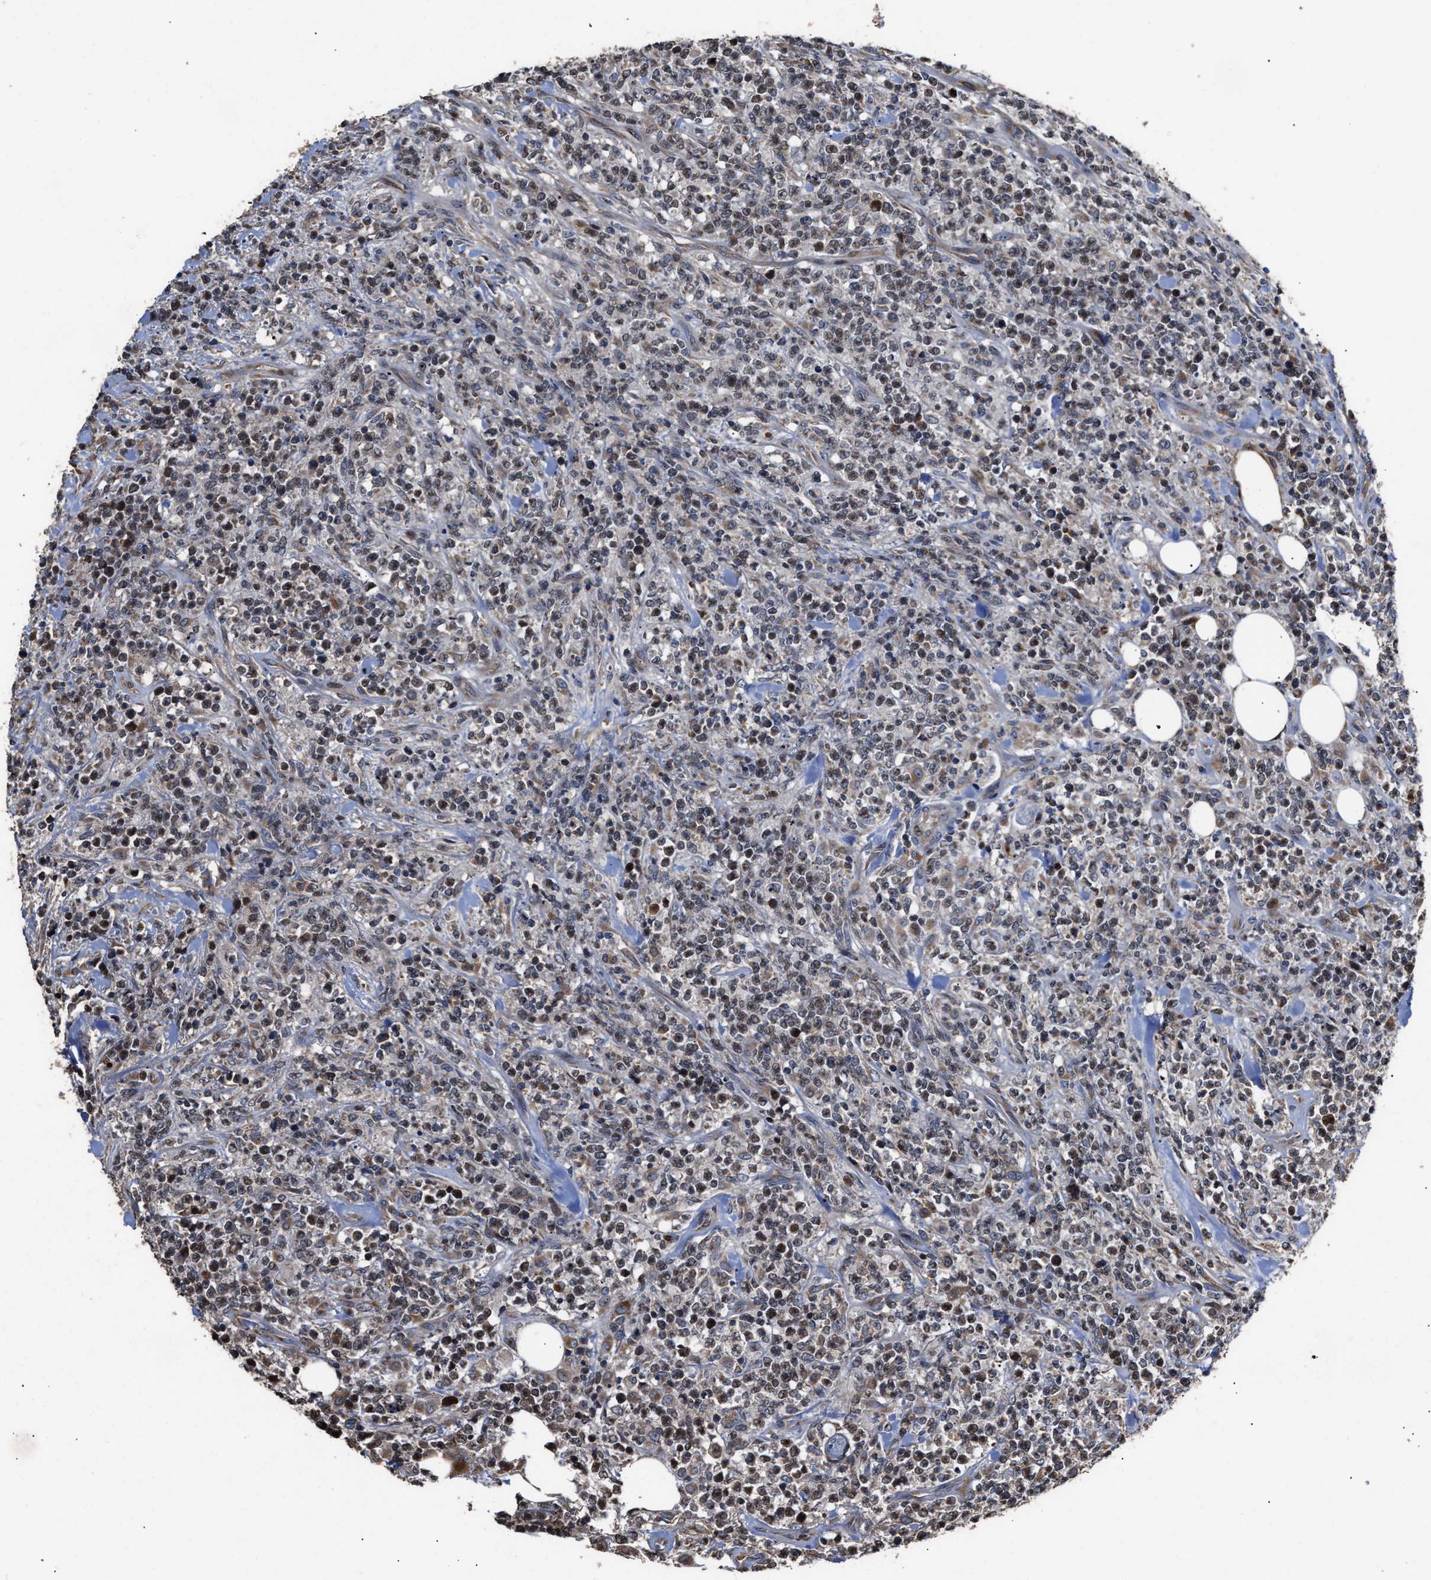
{"staining": {"intensity": "moderate", "quantity": "25%-75%", "location": "cytoplasmic/membranous,nuclear"}, "tissue": "lymphoma", "cell_type": "Tumor cells", "image_type": "cancer", "snomed": [{"axis": "morphology", "description": "Malignant lymphoma, non-Hodgkin's type, High grade"}, {"axis": "topography", "description": "Soft tissue"}], "caption": "Immunohistochemical staining of lymphoma displays medium levels of moderate cytoplasmic/membranous and nuclear expression in approximately 25%-75% of tumor cells.", "gene": "GOSR1", "patient": {"sex": "male", "age": 18}}